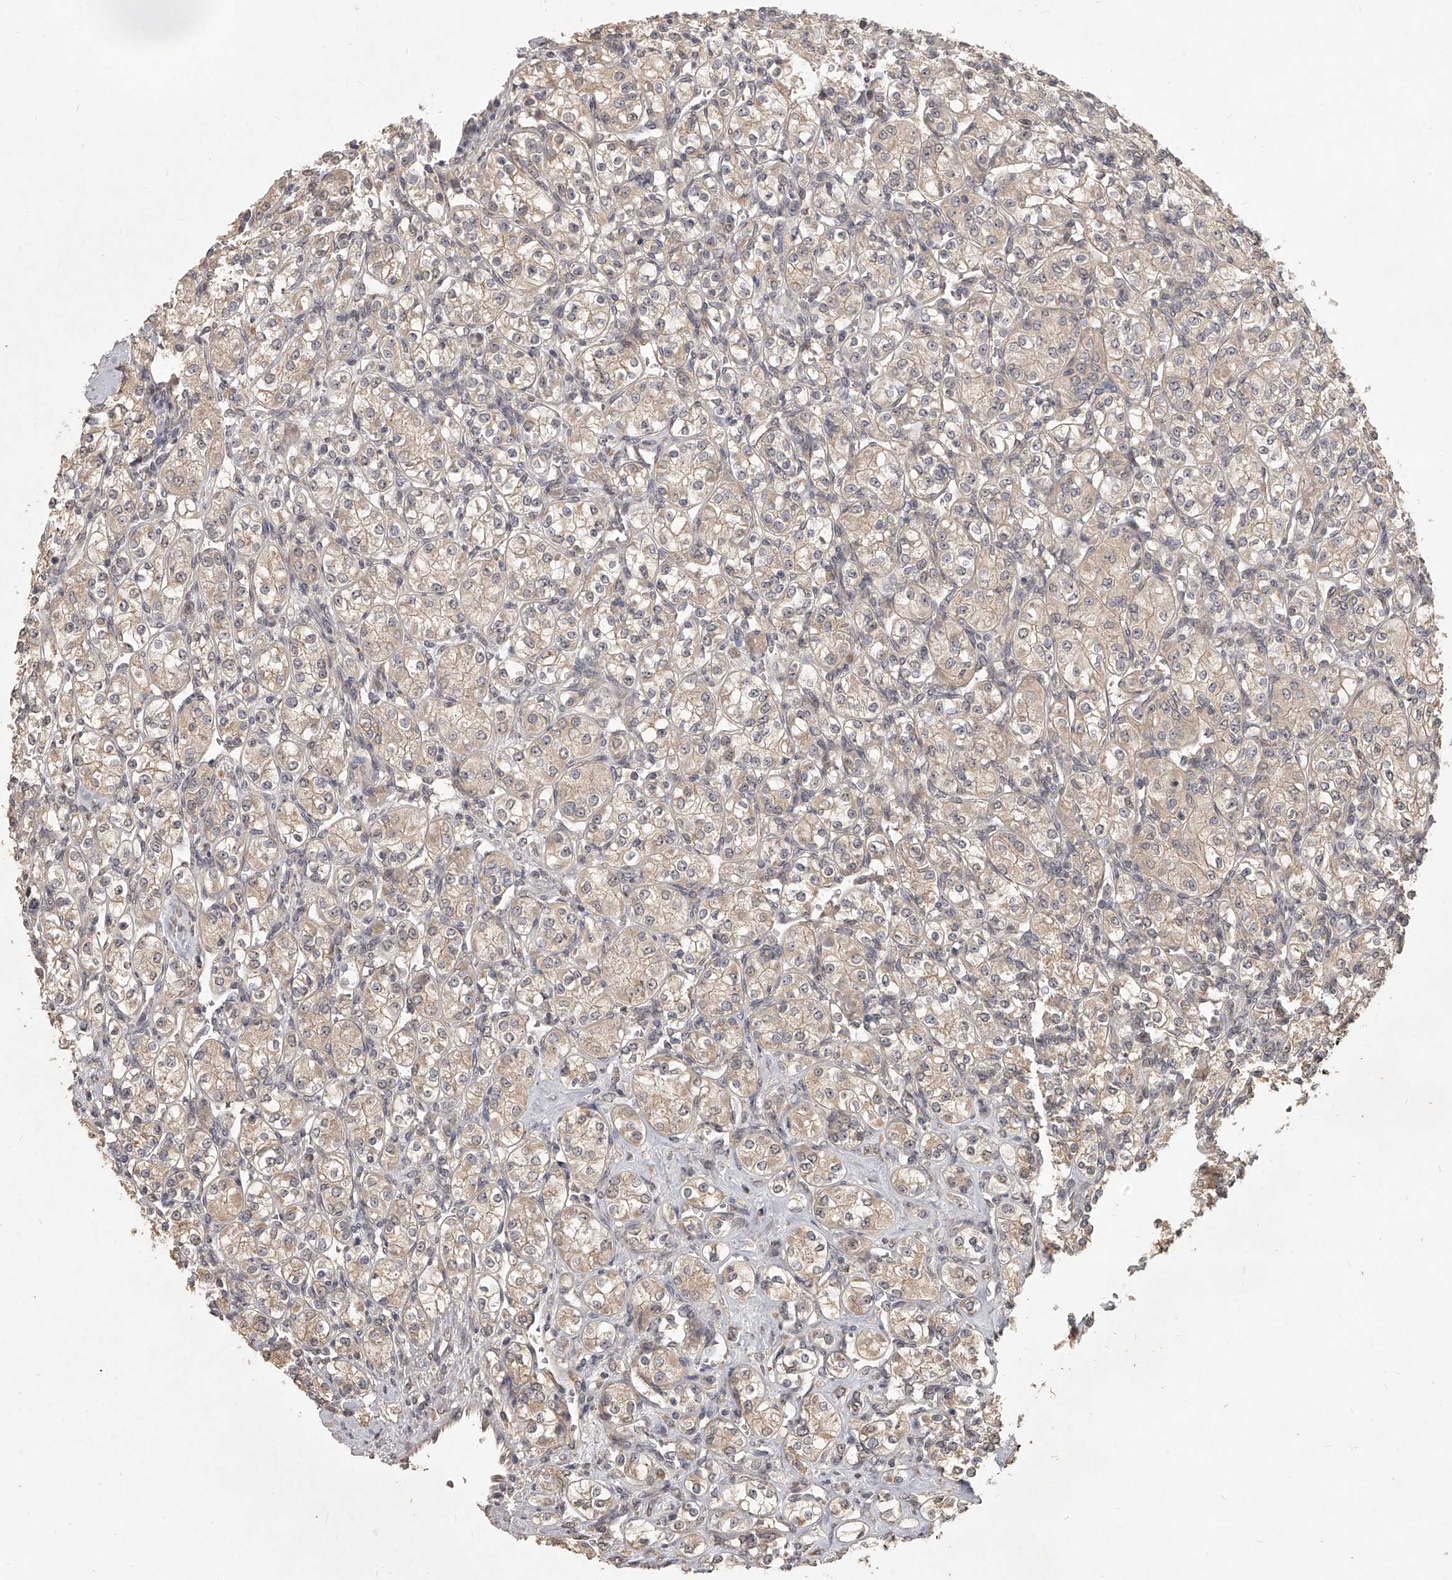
{"staining": {"intensity": "weak", "quantity": "25%-75%", "location": "cytoplasmic/membranous,nuclear"}, "tissue": "renal cancer", "cell_type": "Tumor cells", "image_type": "cancer", "snomed": [{"axis": "morphology", "description": "Adenocarcinoma, NOS"}, {"axis": "topography", "description": "Kidney"}], "caption": "Immunohistochemistry of renal cancer shows low levels of weak cytoplasmic/membranous and nuclear positivity in approximately 25%-75% of tumor cells.", "gene": "SLC37A1", "patient": {"sex": "male", "age": 77}}